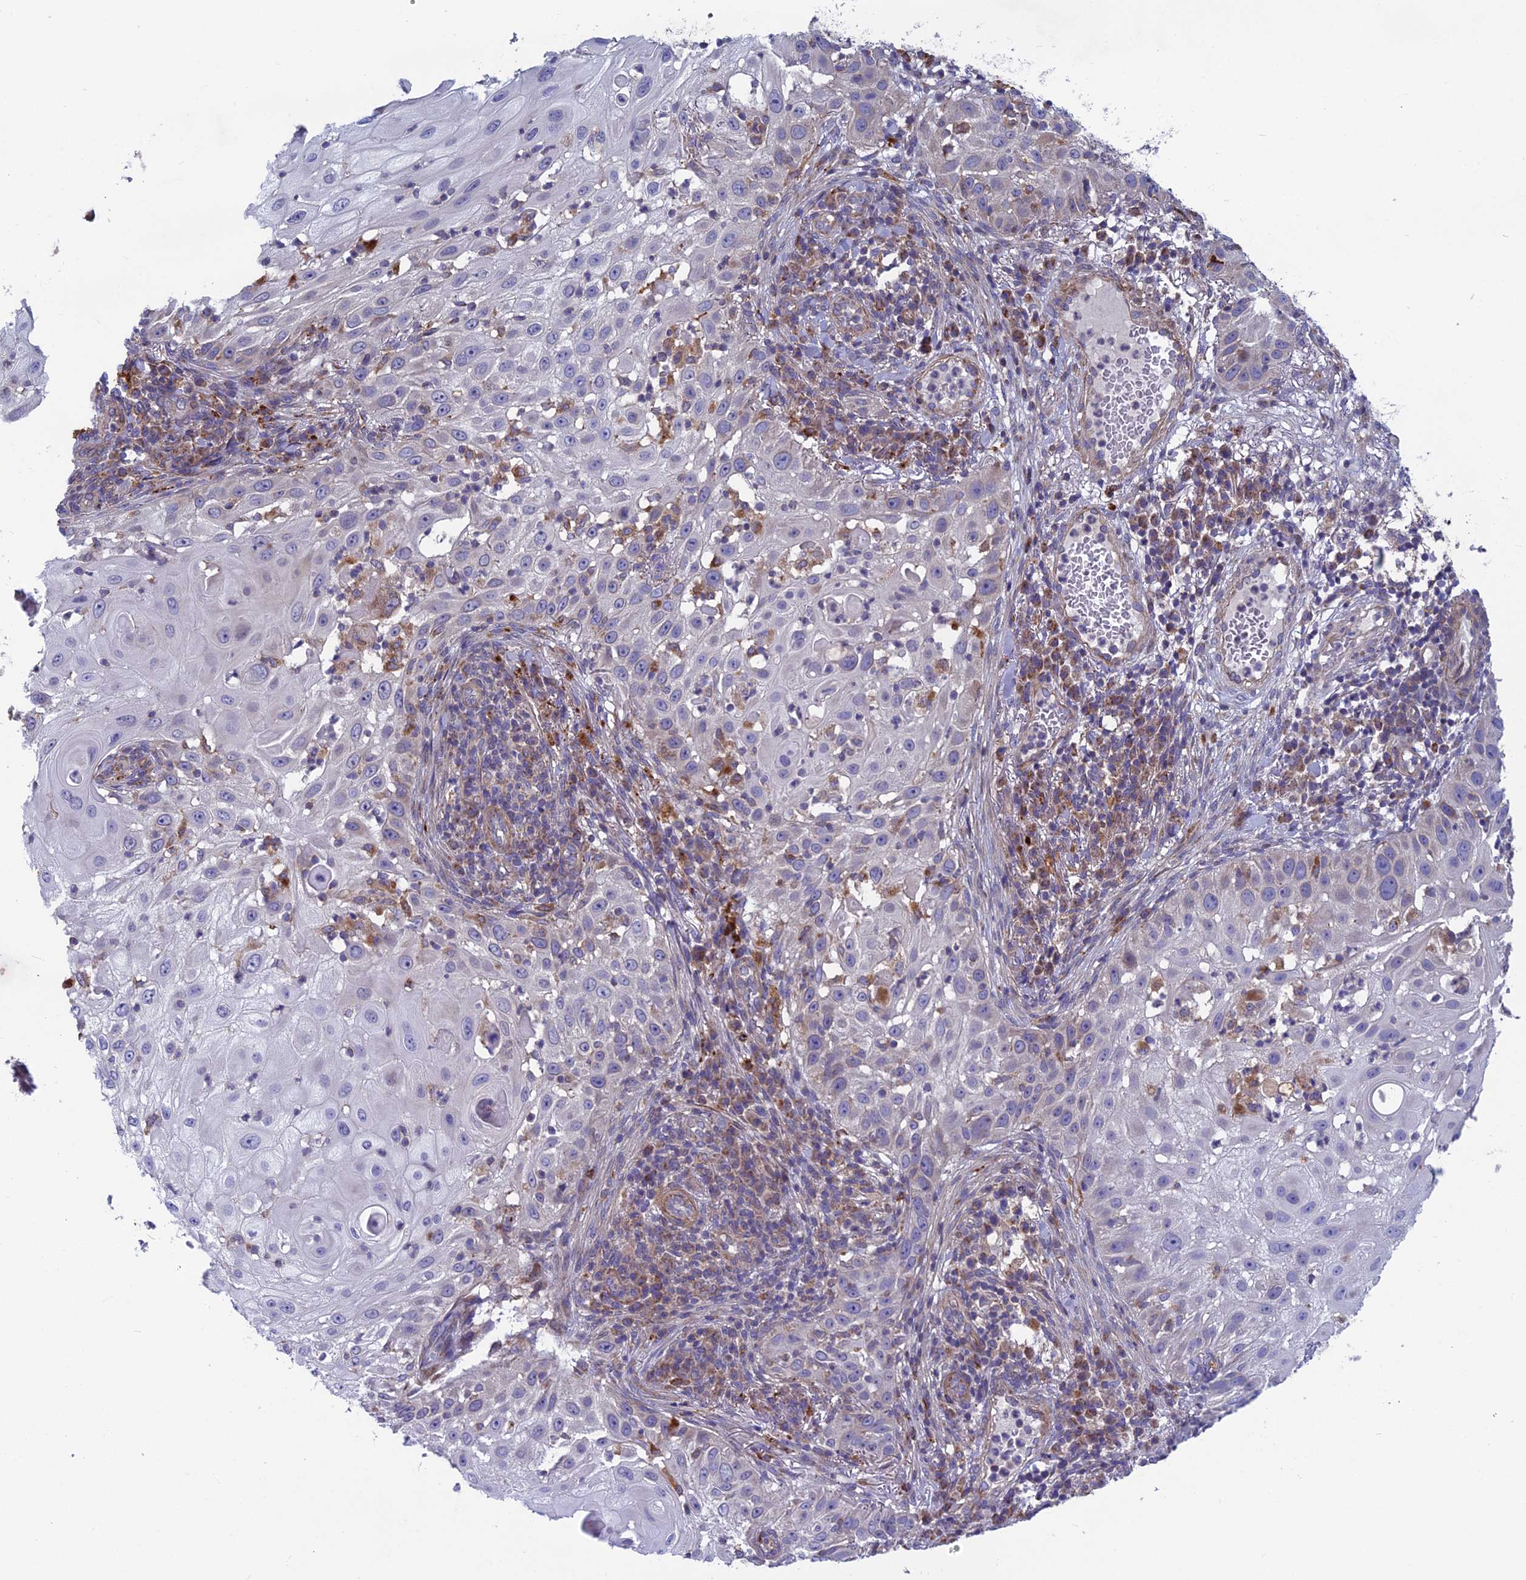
{"staining": {"intensity": "negative", "quantity": "none", "location": "none"}, "tissue": "skin cancer", "cell_type": "Tumor cells", "image_type": "cancer", "snomed": [{"axis": "morphology", "description": "Squamous cell carcinoma, NOS"}, {"axis": "topography", "description": "Skin"}], "caption": "Histopathology image shows no protein expression in tumor cells of skin cancer (squamous cell carcinoma) tissue. The staining is performed using DAB (3,3'-diaminobenzidine) brown chromogen with nuclei counter-stained in using hematoxylin.", "gene": "BLTP2", "patient": {"sex": "female", "age": 44}}